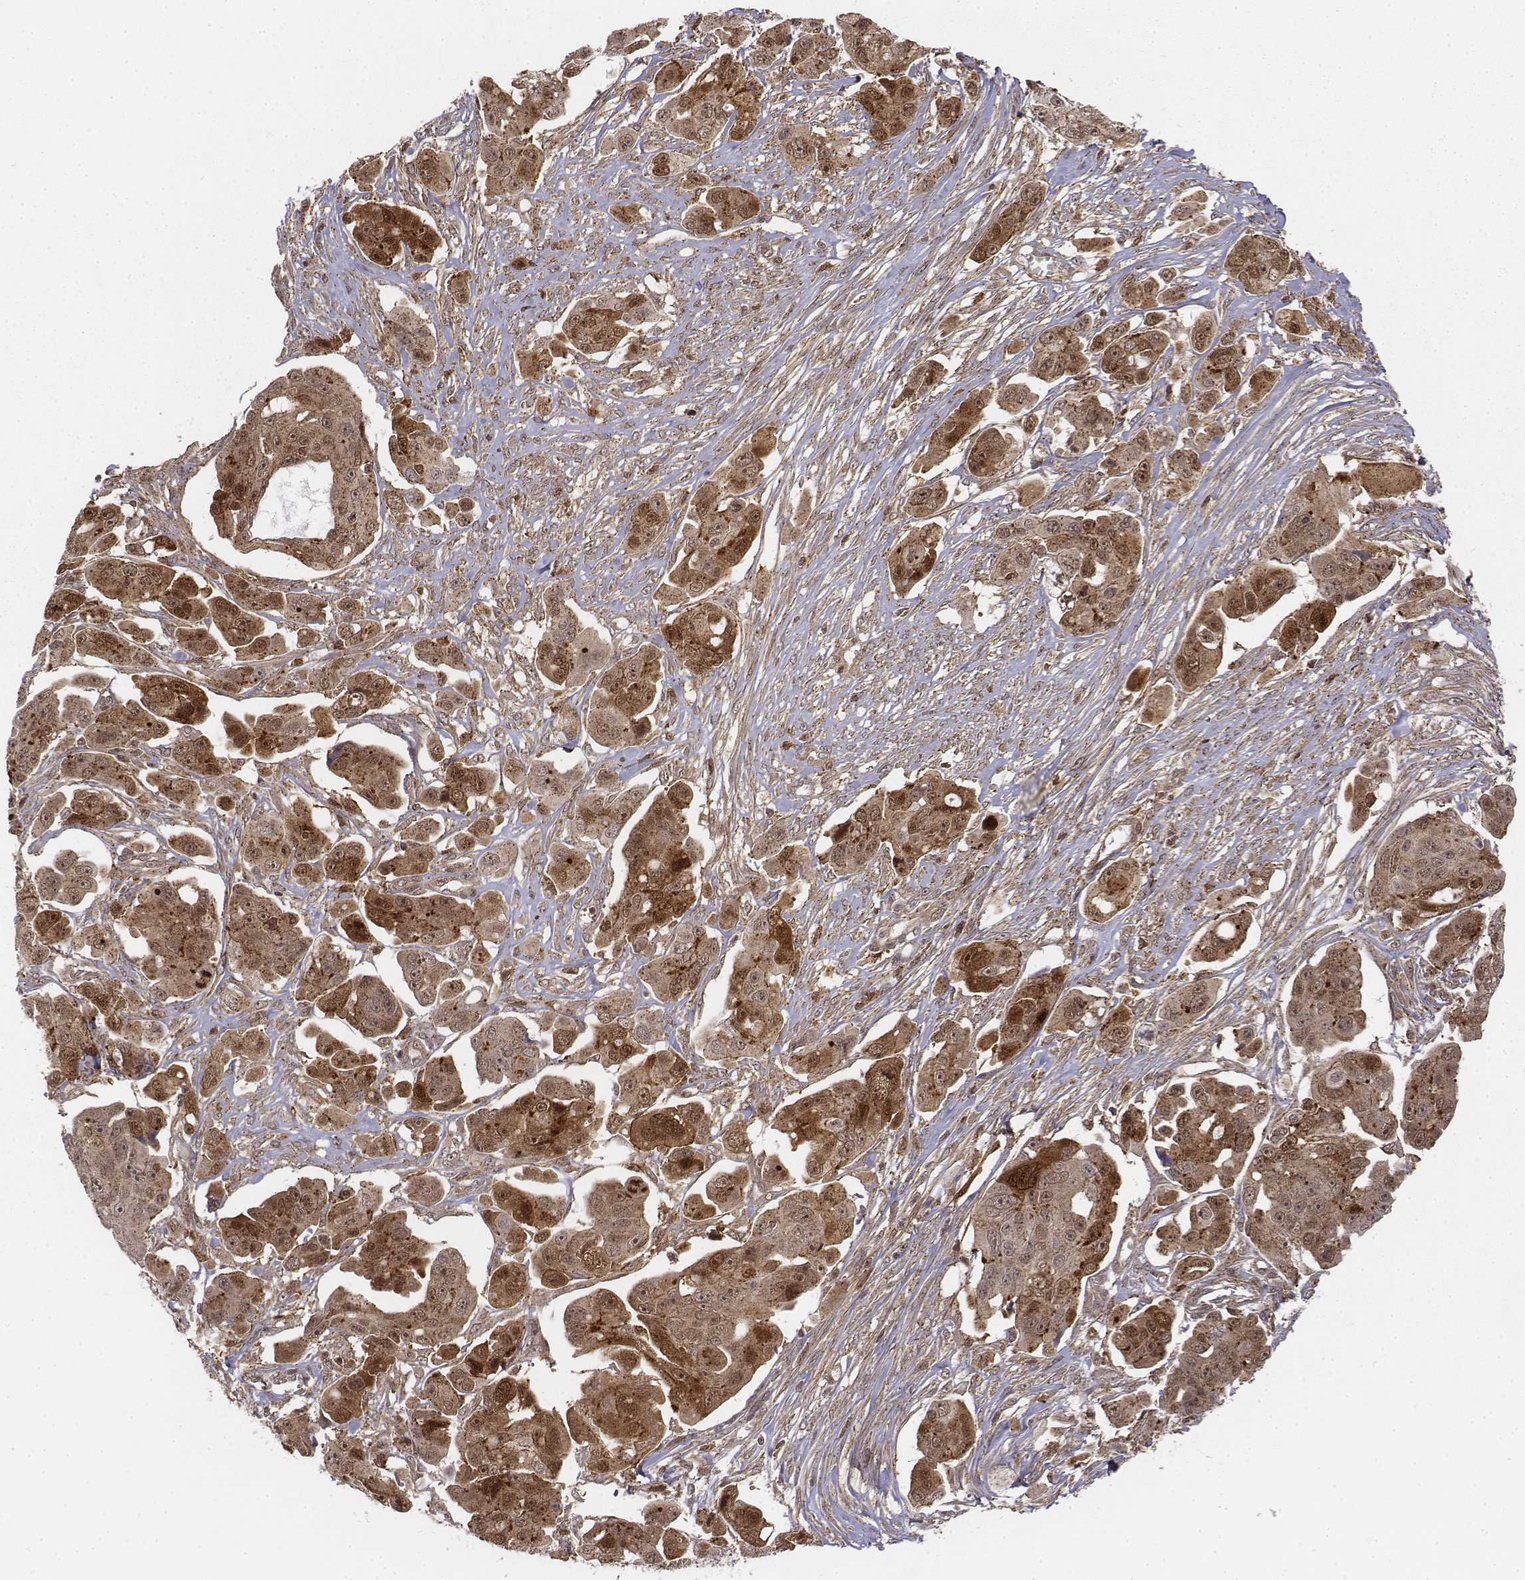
{"staining": {"intensity": "moderate", "quantity": ">75%", "location": "cytoplasmic/membranous,nuclear"}, "tissue": "ovarian cancer", "cell_type": "Tumor cells", "image_type": "cancer", "snomed": [{"axis": "morphology", "description": "Carcinoma, endometroid"}, {"axis": "topography", "description": "Ovary"}], "caption": "DAB (3,3'-diaminobenzidine) immunohistochemical staining of human ovarian endometroid carcinoma displays moderate cytoplasmic/membranous and nuclear protein expression in about >75% of tumor cells.", "gene": "ZFYVE19", "patient": {"sex": "female", "age": 70}}